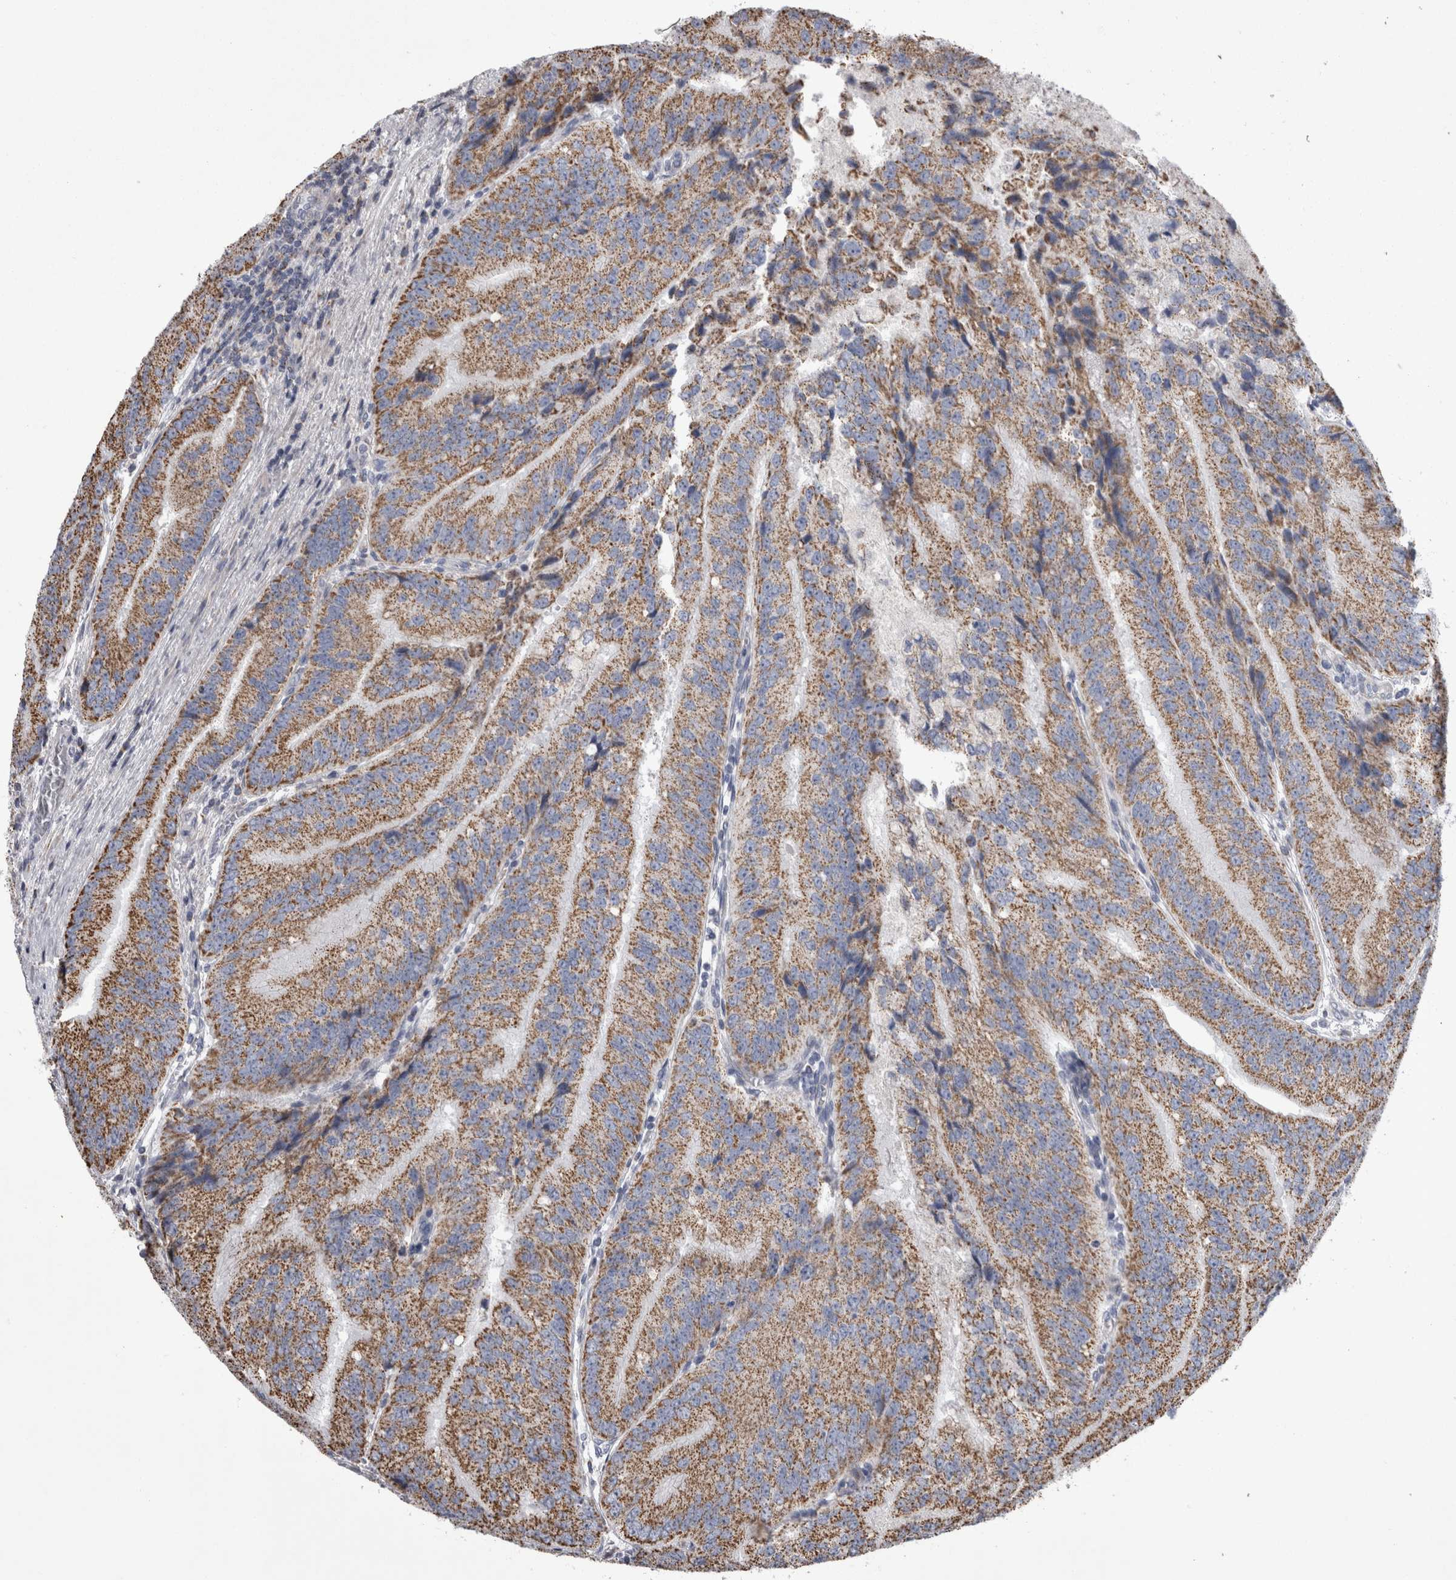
{"staining": {"intensity": "moderate", "quantity": ">75%", "location": "cytoplasmic/membranous"}, "tissue": "prostate cancer", "cell_type": "Tumor cells", "image_type": "cancer", "snomed": [{"axis": "morphology", "description": "Adenocarcinoma, High grade"}, {"axis": "topography", "description": "Prostate"}], "caption": "This is a histology image of immunohistochemistry staining of prostate cancer (high-grade adenocarcinoma), which shows moderate staining in the cytoplasmic/membranous of tumor cells.", "gene": "HDHD3", "patient": {"sex": "male", "age": 70}}